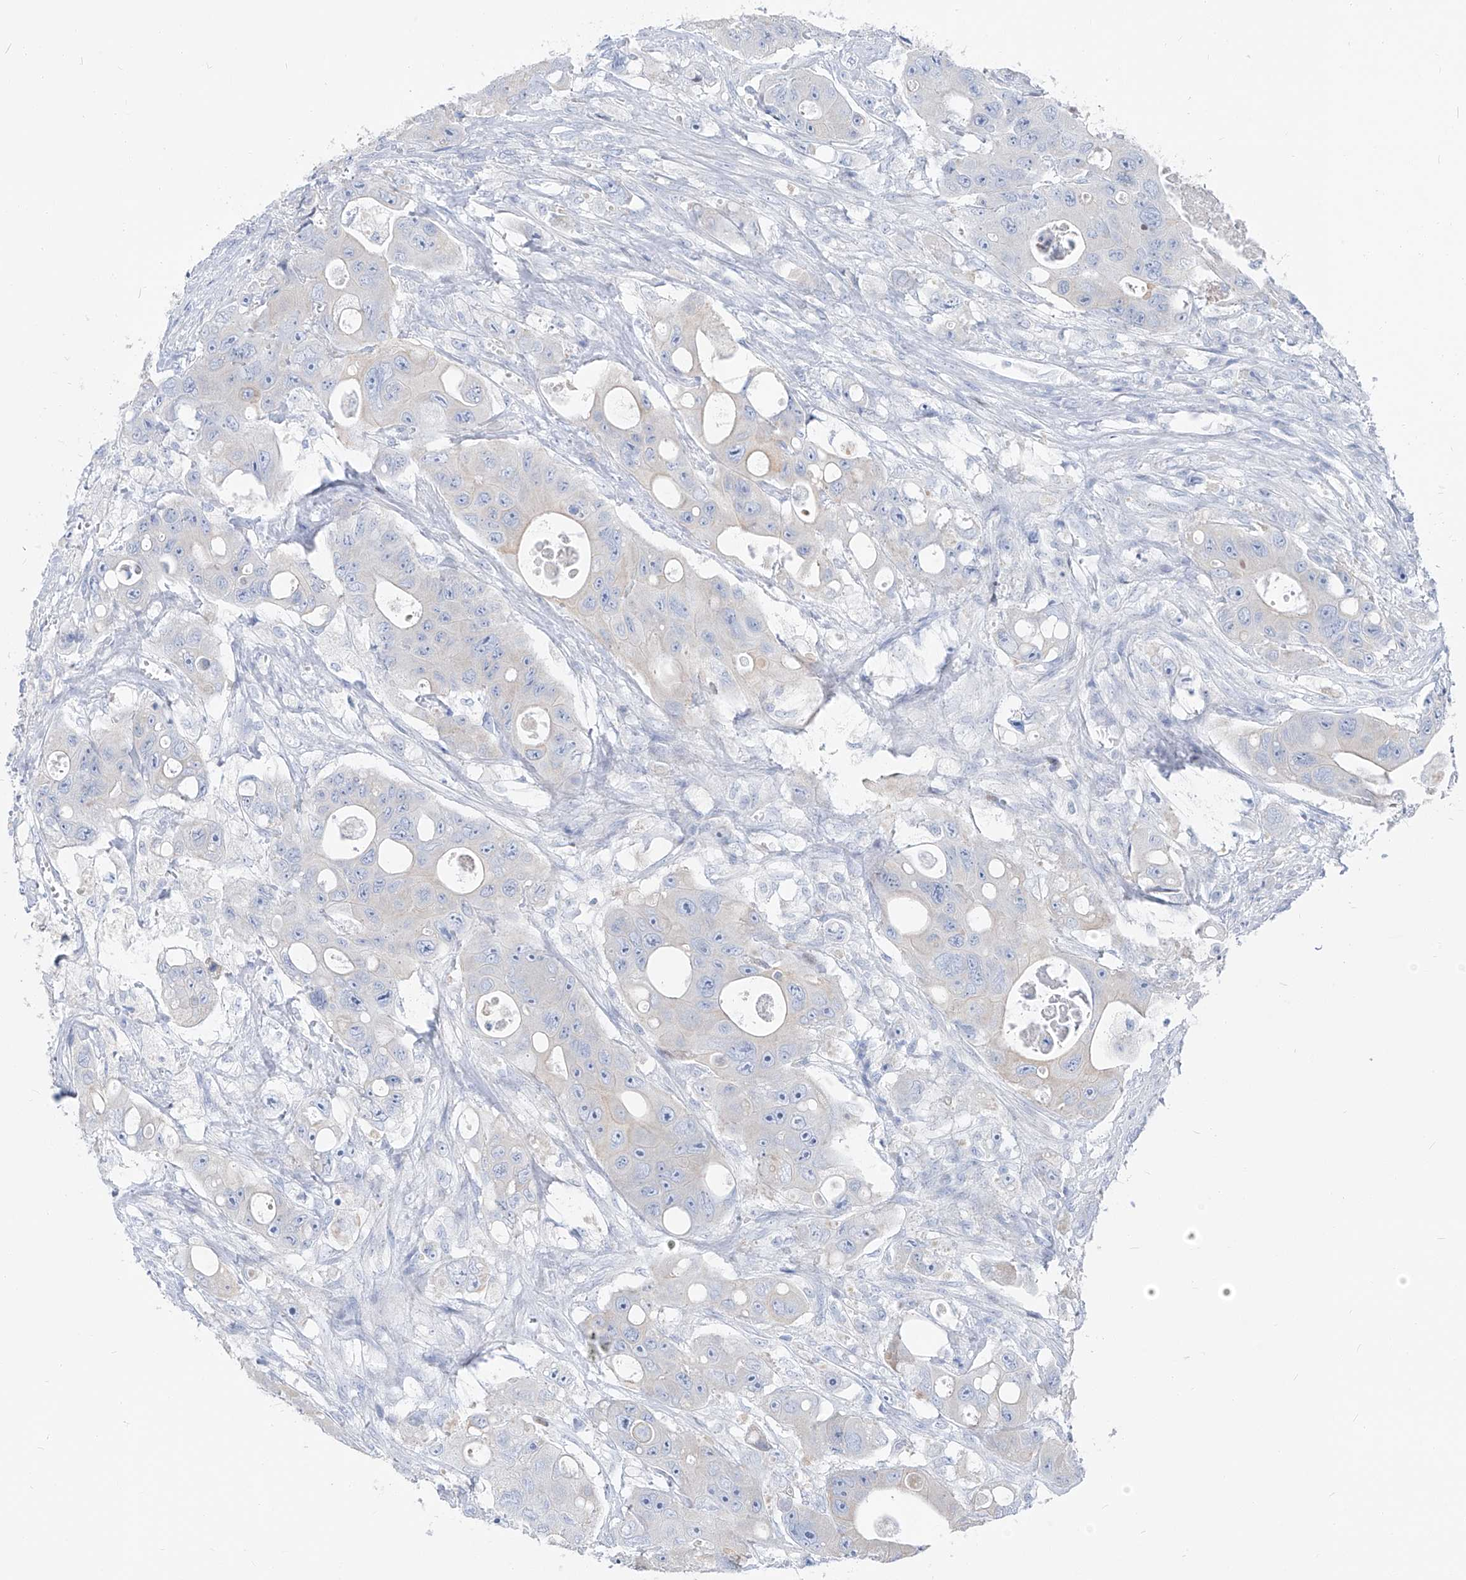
{"staining": {"intensity": "negative", "quantity": "none", "location": "none"}, "tissue": "colorectal cancer", "cell_type": "Tumor cells", "image_type": "cancer", "snomed": [{"axis": "morphology", "description": "Adenocarcinoma, NOS"}, {"axis": "topography", "description": "Colon"}], "caption": "A photomicrograph of adenocarcinoma (colorectal) stained for a protein displays no brown staining in tumor cells. The staining was performed using DAB to visualize the protein expression in brown, while the nuclei were stained in blue with hematoxylin (Magnification: 20x).", "gene": "FRS3", "patient": {"sex": "female", "age": 46}}